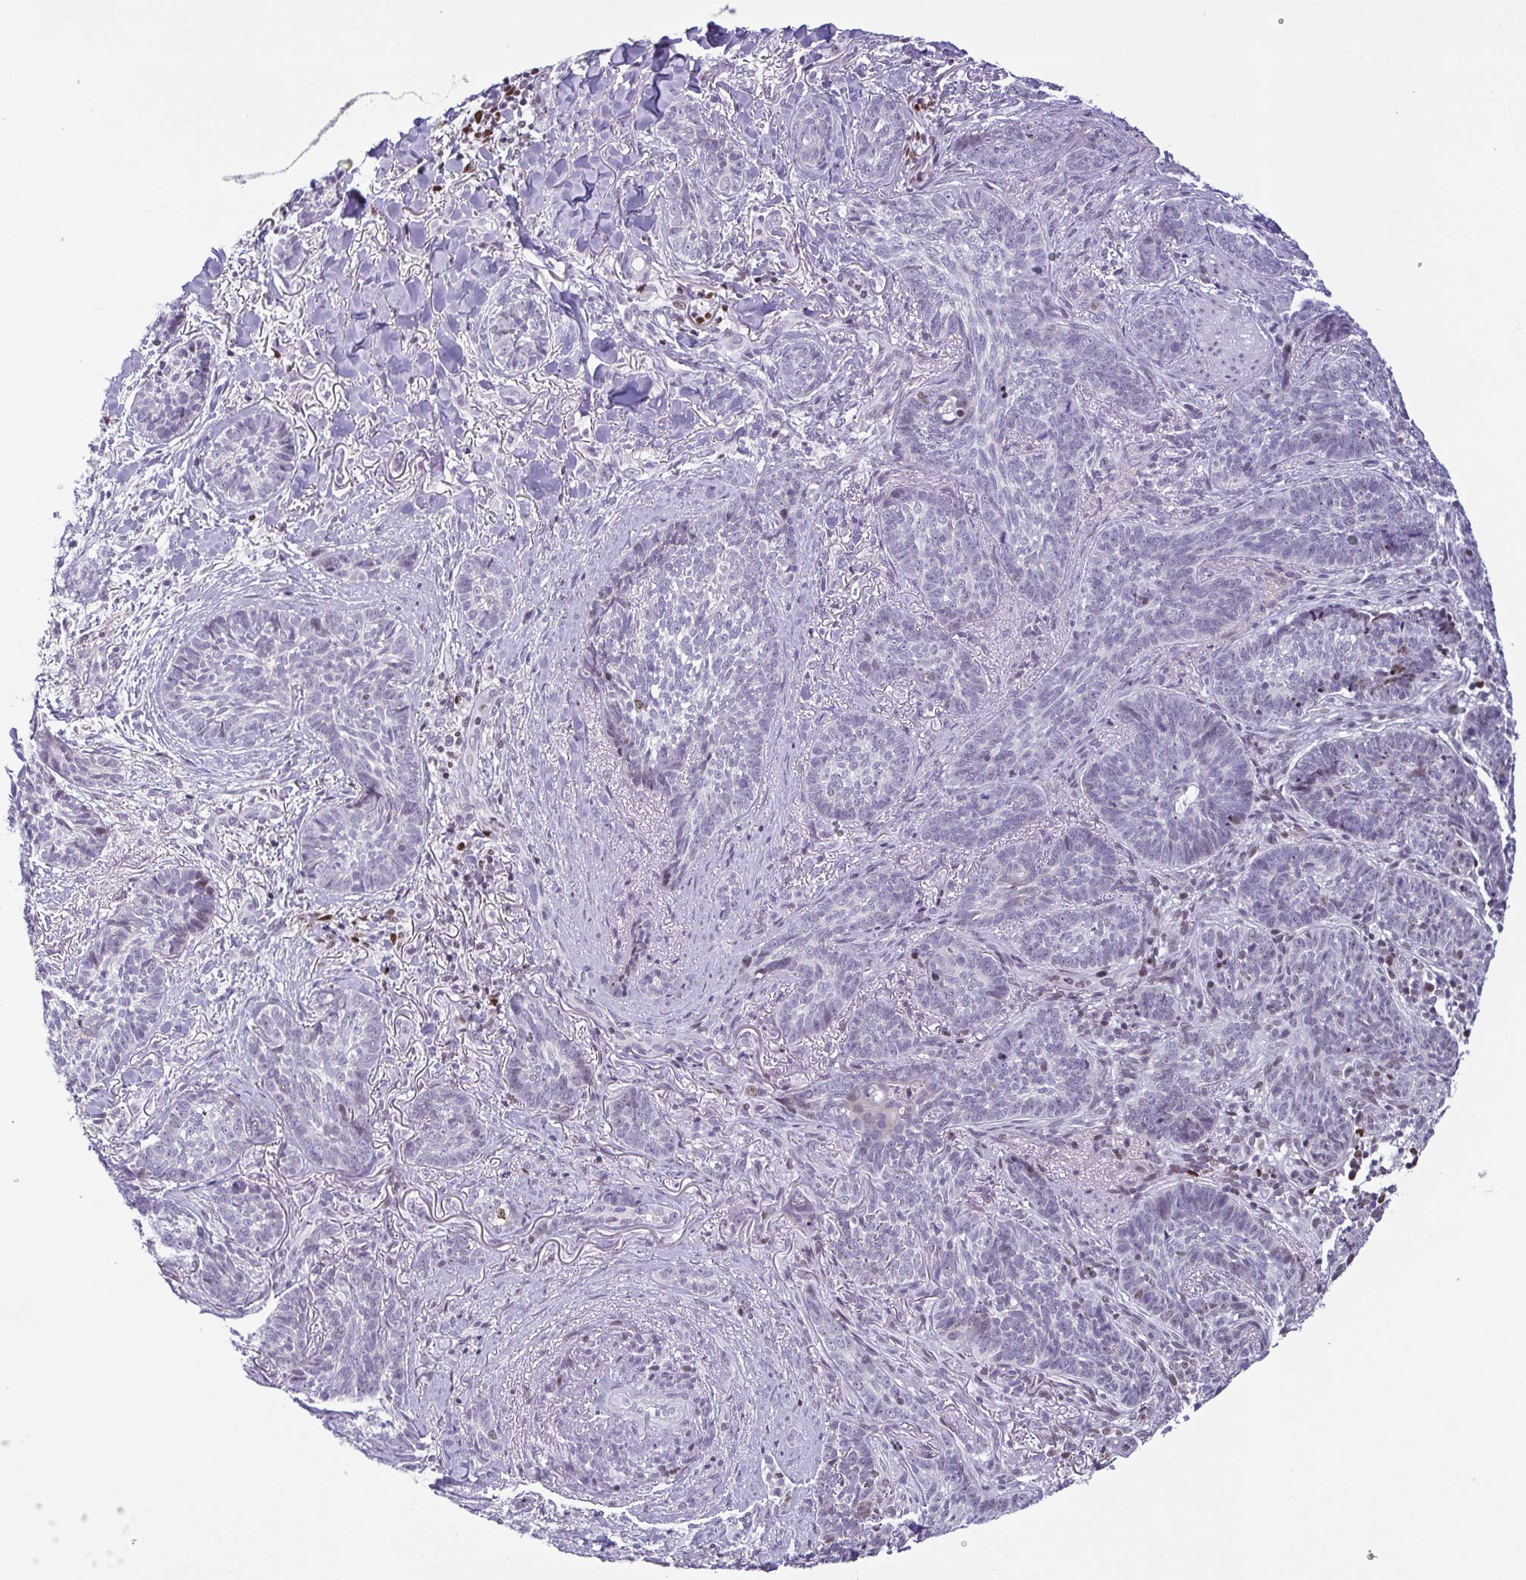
{"staining": {"intensity": "negative", "quantity": "none", "location": "none"}, "tissue": "skin cancer", "cell_type": "Tumor cells", "image_type": "cancer", "snomed": [{"axis": "morphology", "description": "Basal cell carcinoma"}, {"axis": "topography", "description": "Skin"}, {"axis": "topography", "description": "Skin of face"}], "caption": "This is an immunohistochemistry (IHC) image of human skin cancer (basal cell carcinoma). There is no staining in tumor cells.", "gene": "IRF1", "patient": {"sex": "male", "age": 88}}